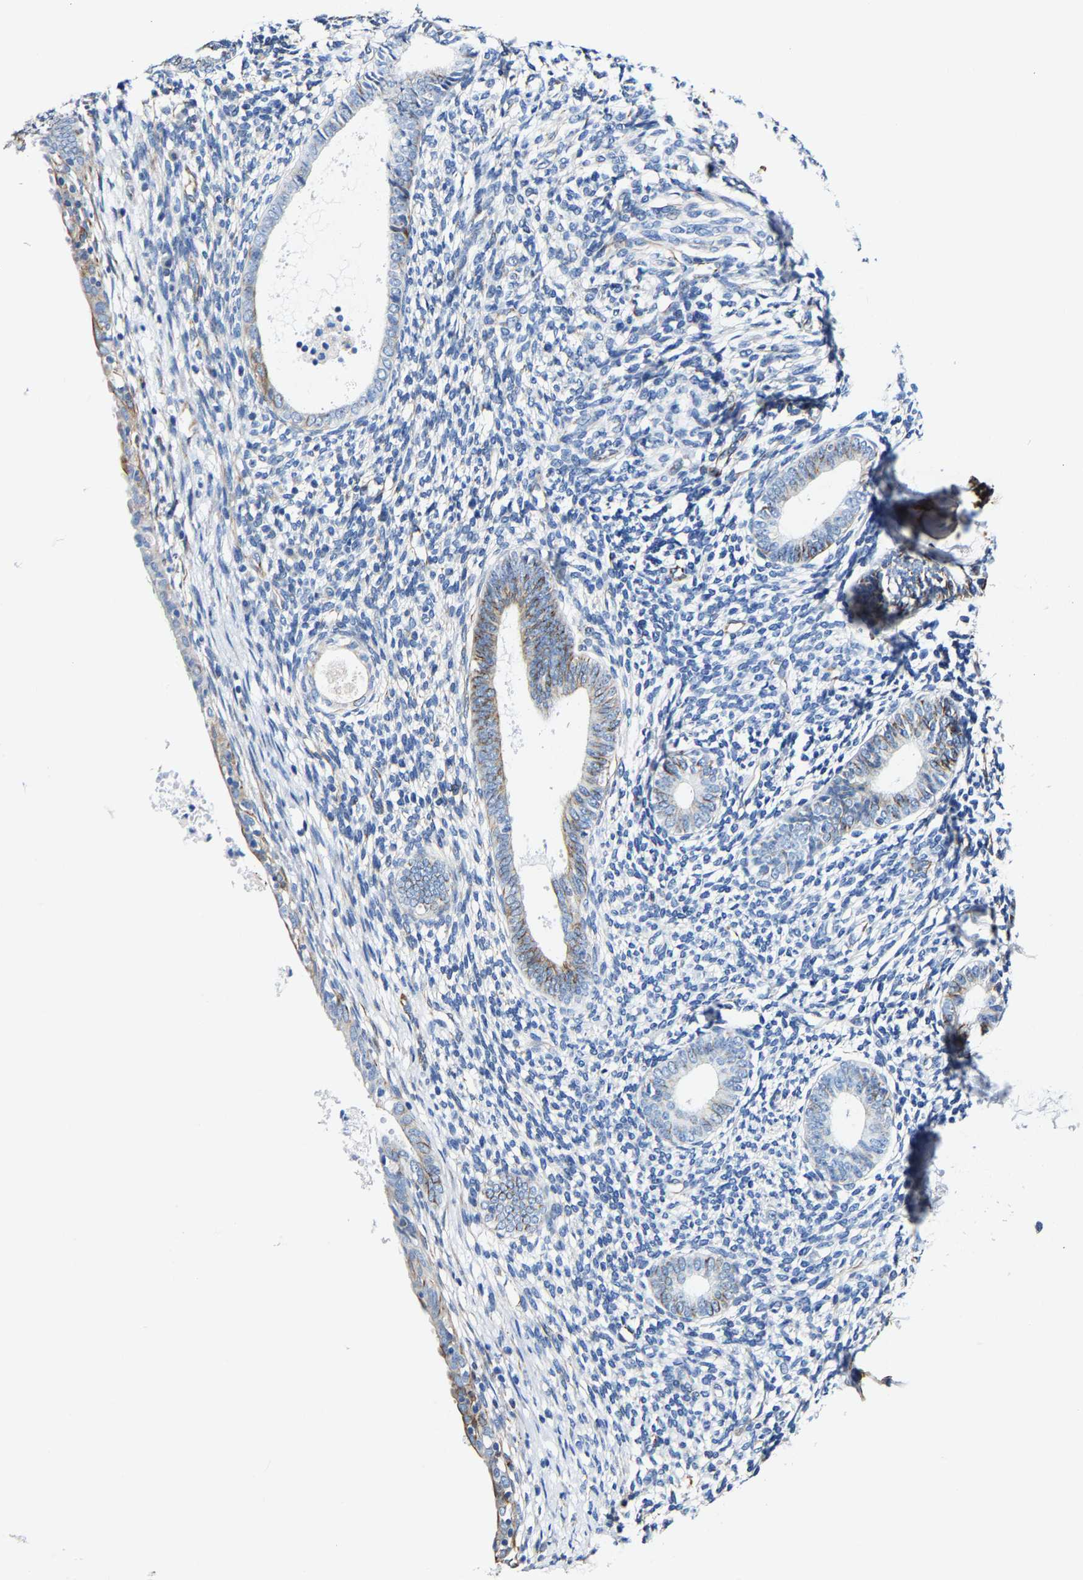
{"staining": {"intensity": "negative", "quantity": "none", "location": "none"}, "tissue": "endometrium", "cell_type": "Cells in endometrial stroma", "image_type": "normal", "snomed": [{"axis": "morphology", "description": "Normal tissue, NOS"}, {"axis": "morphology", "description": "Adenocarcinoma, NOS"}, {"axis": "topography", "description": "Endometrium"}], "caption": "Human endometrium stained for a protein using immunohistochemistry (IHC) demonstrates no positivity in cells in endometrial stroma.", "gene": "MMEL1", "patient": {"sex": "female", "age": 57}}